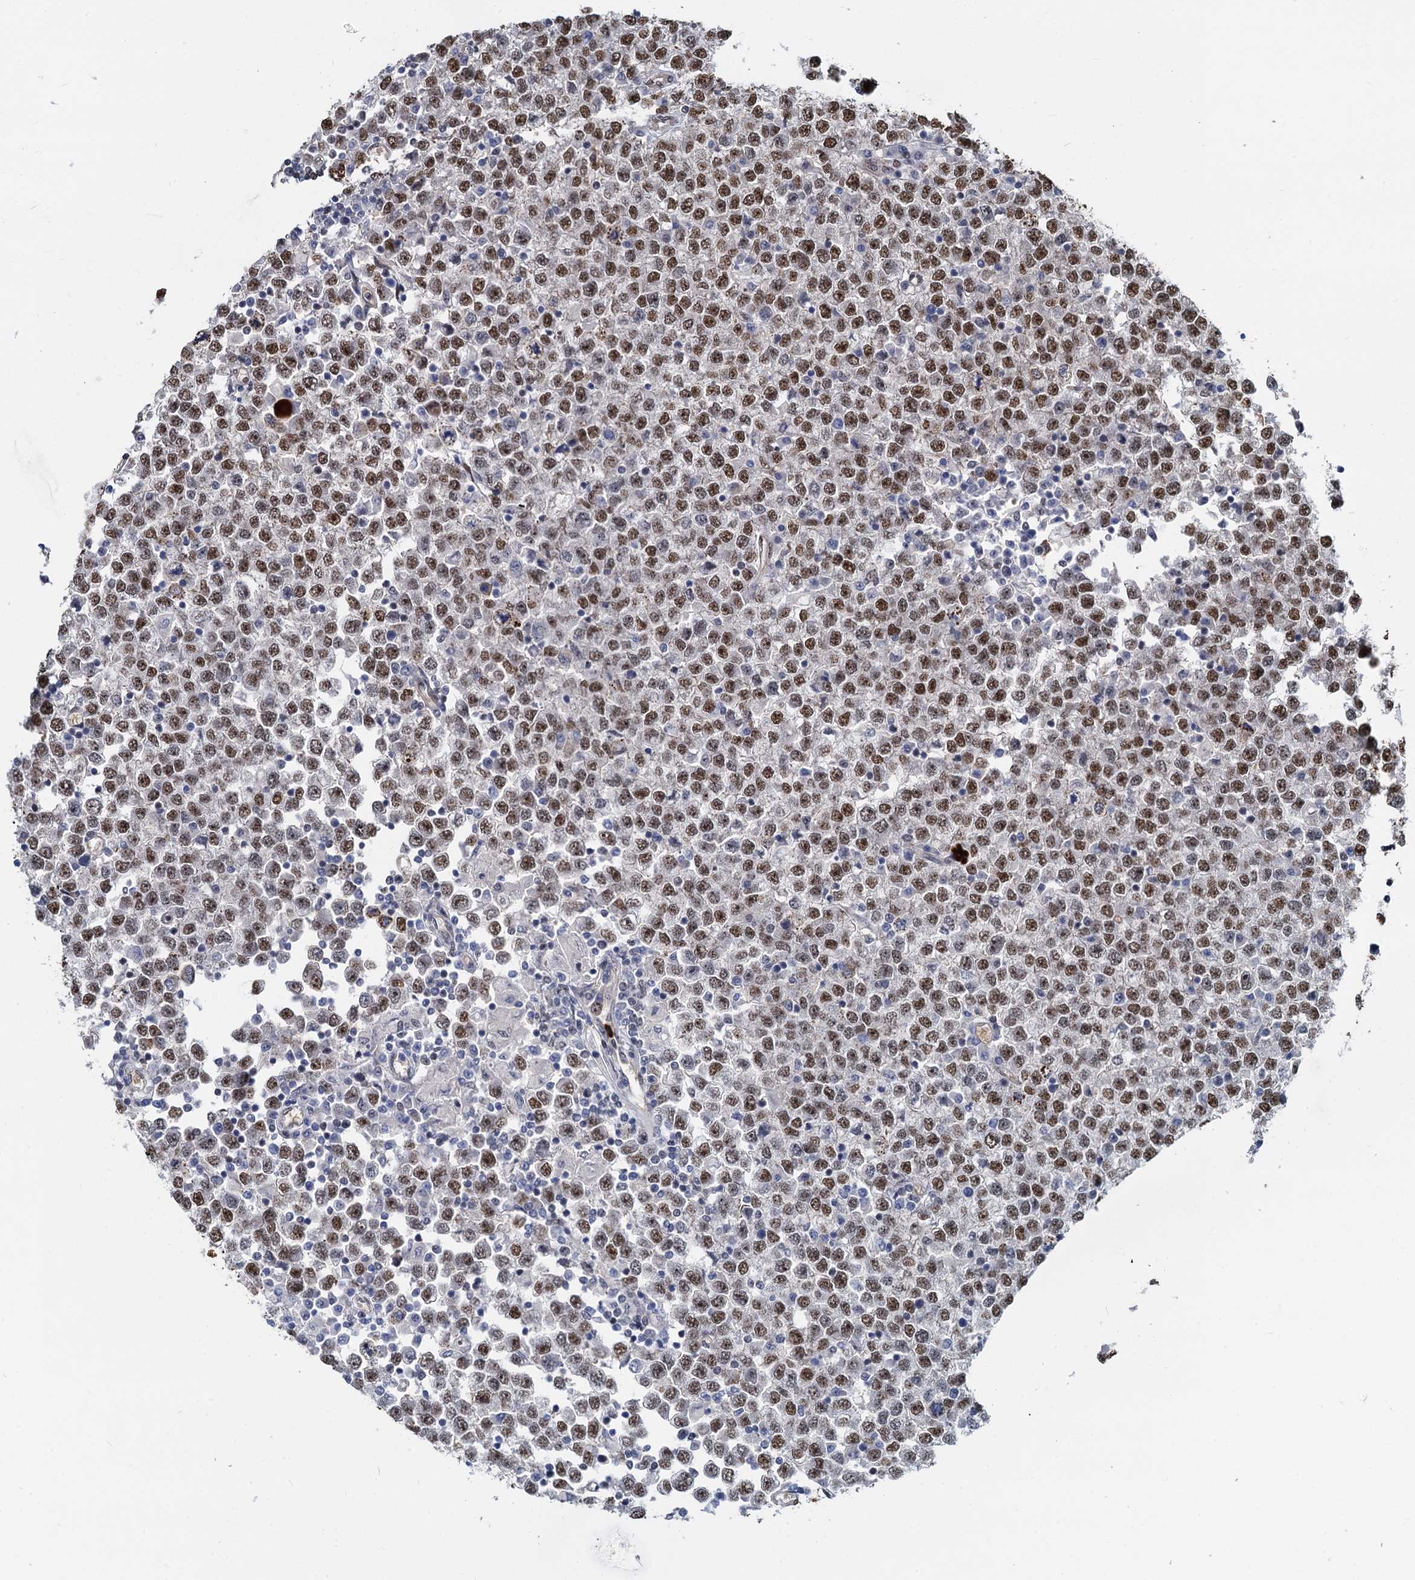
{"staining": {"intensity": "moderate", "quantity": ">75%", "location": "nuclear"}, "tissue": "testis cancer", "cell_type": "Tumor cells", "image_type": "cancer", "snomed": [{"axis": "morphology", "description": "Seminoma, NOS"}, {"axis": "topography", "description": "Testis"}], "caption": "This is an image of IHC staining of seminoma (testis), which shows moderate positivity in the nuclear of tumor cells.", "gene": "ANKRD49", "patient": {"sex": "male", "age": 65}}